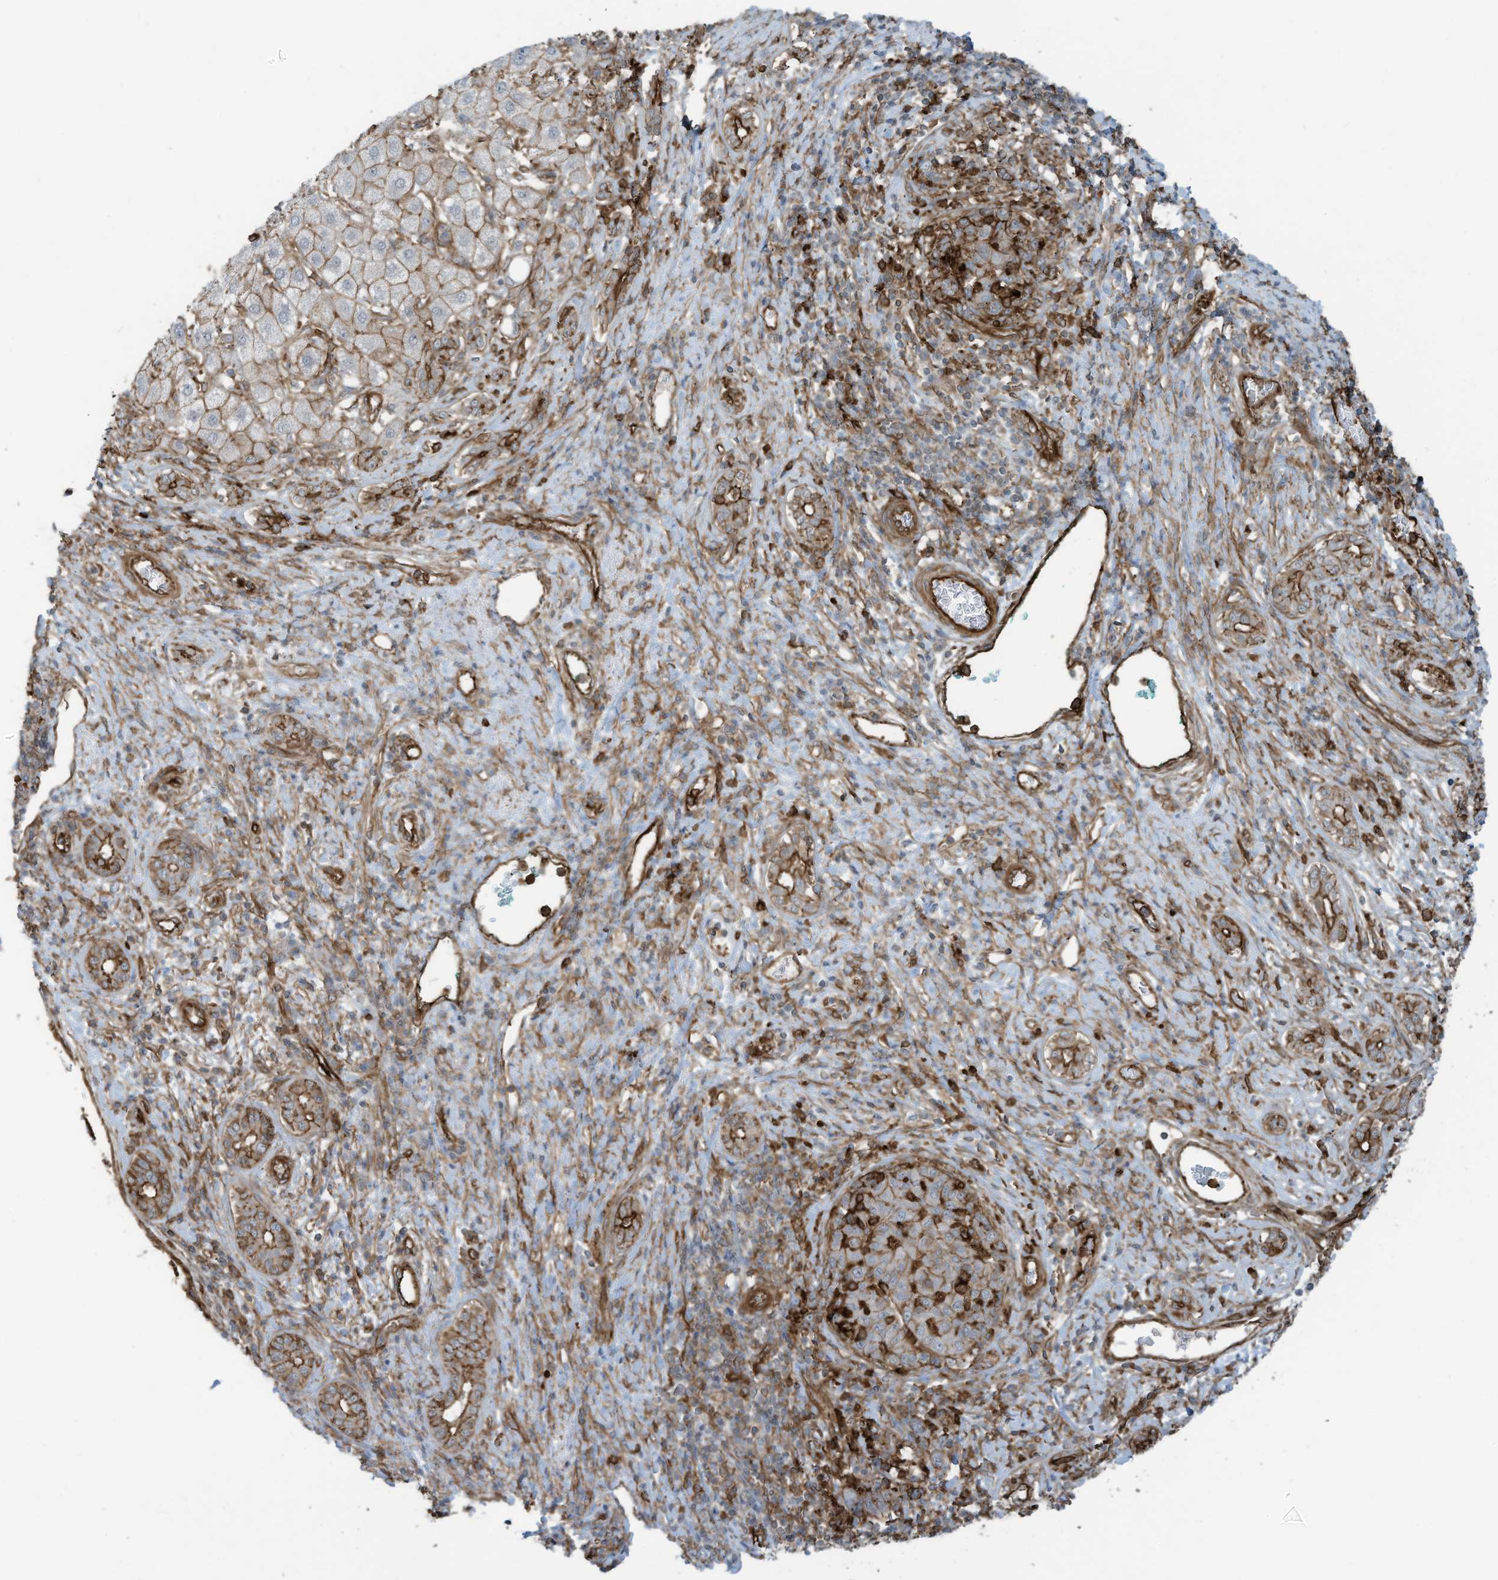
{"staining": {"intensity": "moderate", "quantity": ">75%", "location": "cytoplasmic/membranous"}, "tissue": "liver cancer", "cell_type": "Tumor cells", "image_type": "cancer", "snomed": [{"axis": "morphology", "description": "Carcinoma, Hepatocellular, NOS"}, {"axis": "topography", "description": "Liver"}], "caption": "IHC photomicrograph of neoplastic tissue: liver cancer (hepatocellular carcinoma) stained using IHC reveals medium levels of moderate protein expression localized specifically in the cytoplasmic/membranous of tumor cells, appearing as a cytoplasmic/membranous brown color.", "gene": "SLC9A2", "patient": {"sex": "male", "age": 65}}